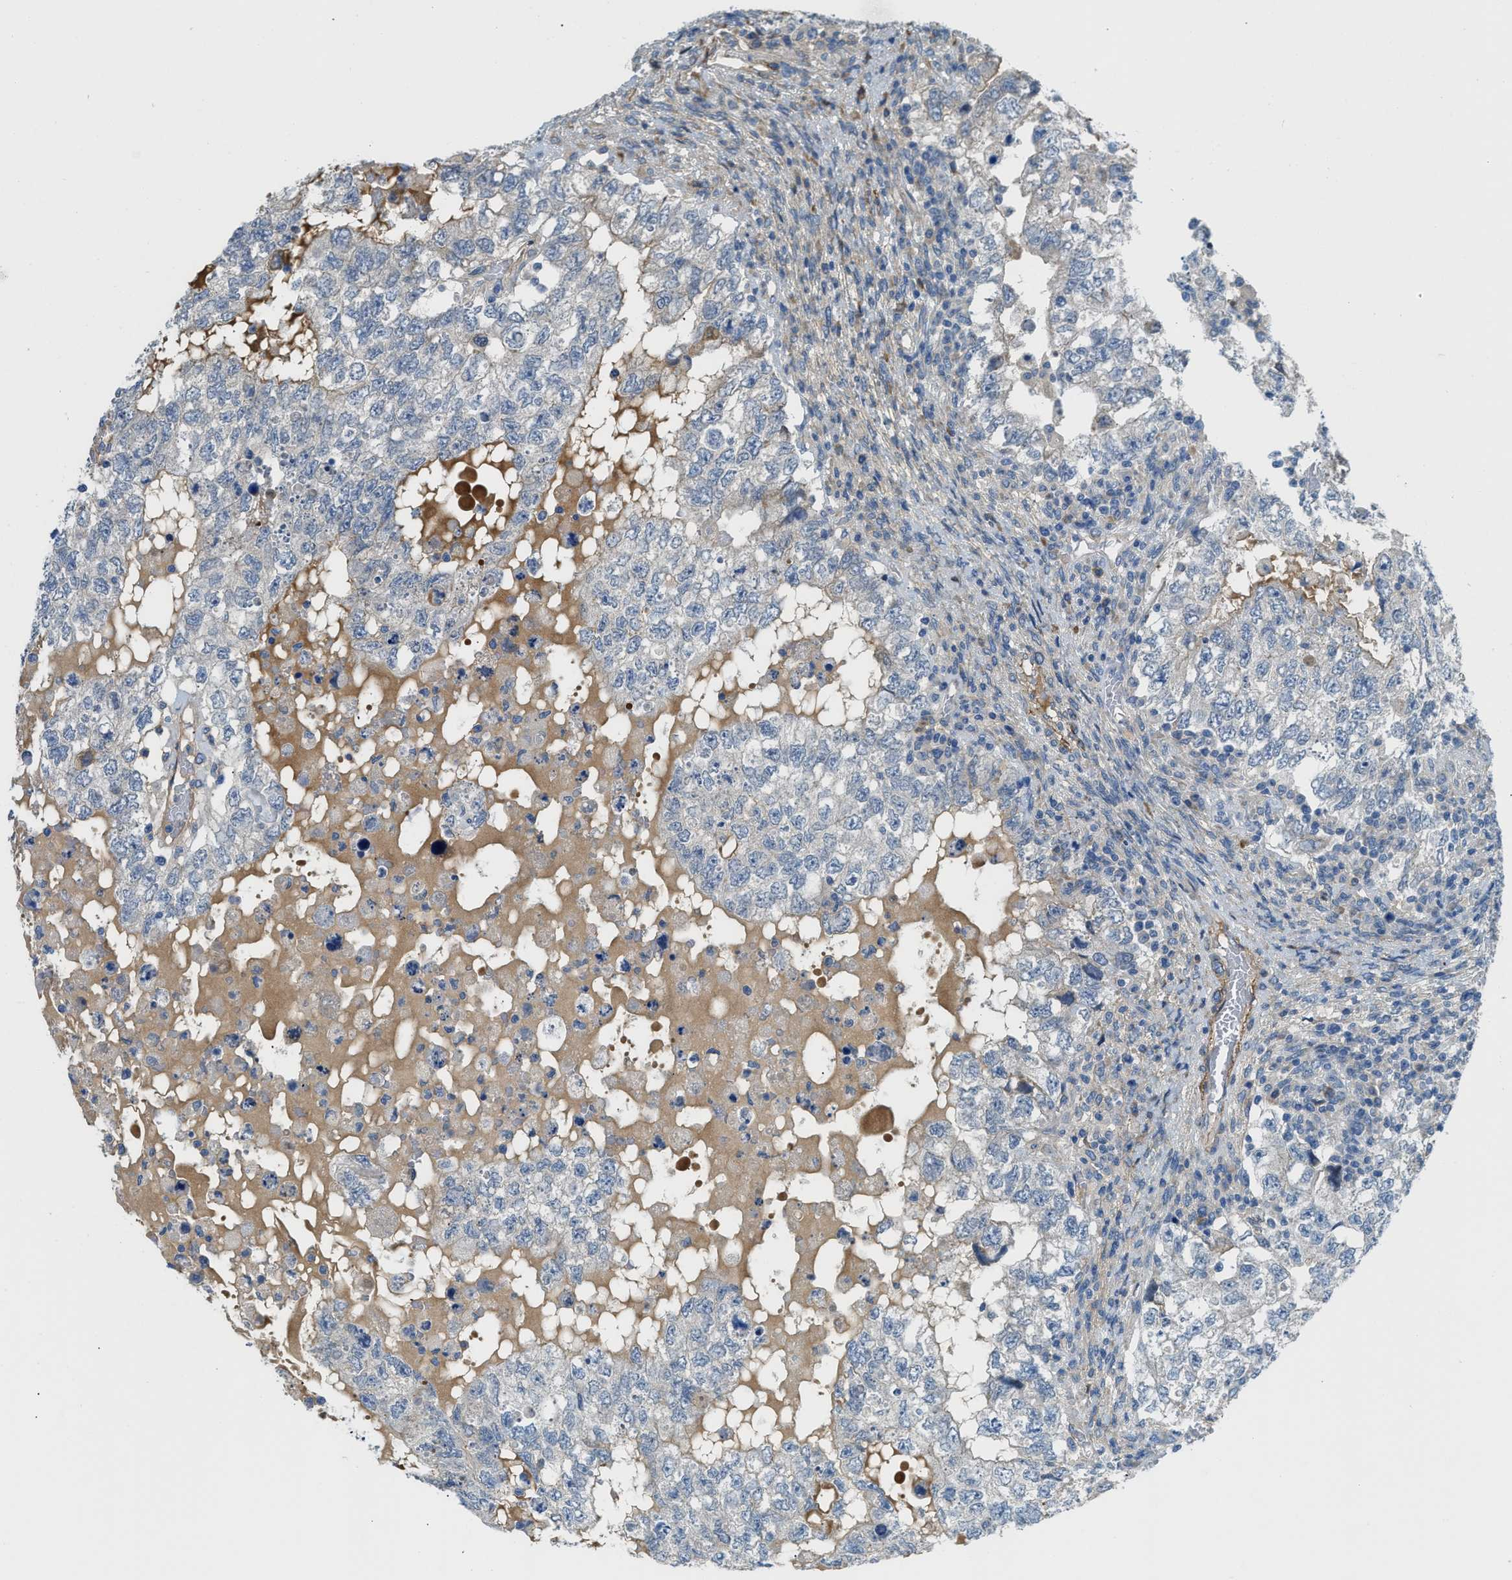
{"staining": {"intensity": "negative", "quantity": "none", "location": "none"}, "tissue": "testis cancer", "cell_type": "Tumor cells", "image_type": "cancer", "snomed": [{"axis": "morphology", "description": "Carcinoma, Embryonal, NOS"}, {"axis": "topography", "description": "Testis"}], "caption": "A photomicrograph of testis embryonal carcinoma stained for a protein exhibits no brown staining in tumor cells.", "gene": "BMPR1A", "patient": {"sex": "male", "age": 36}}